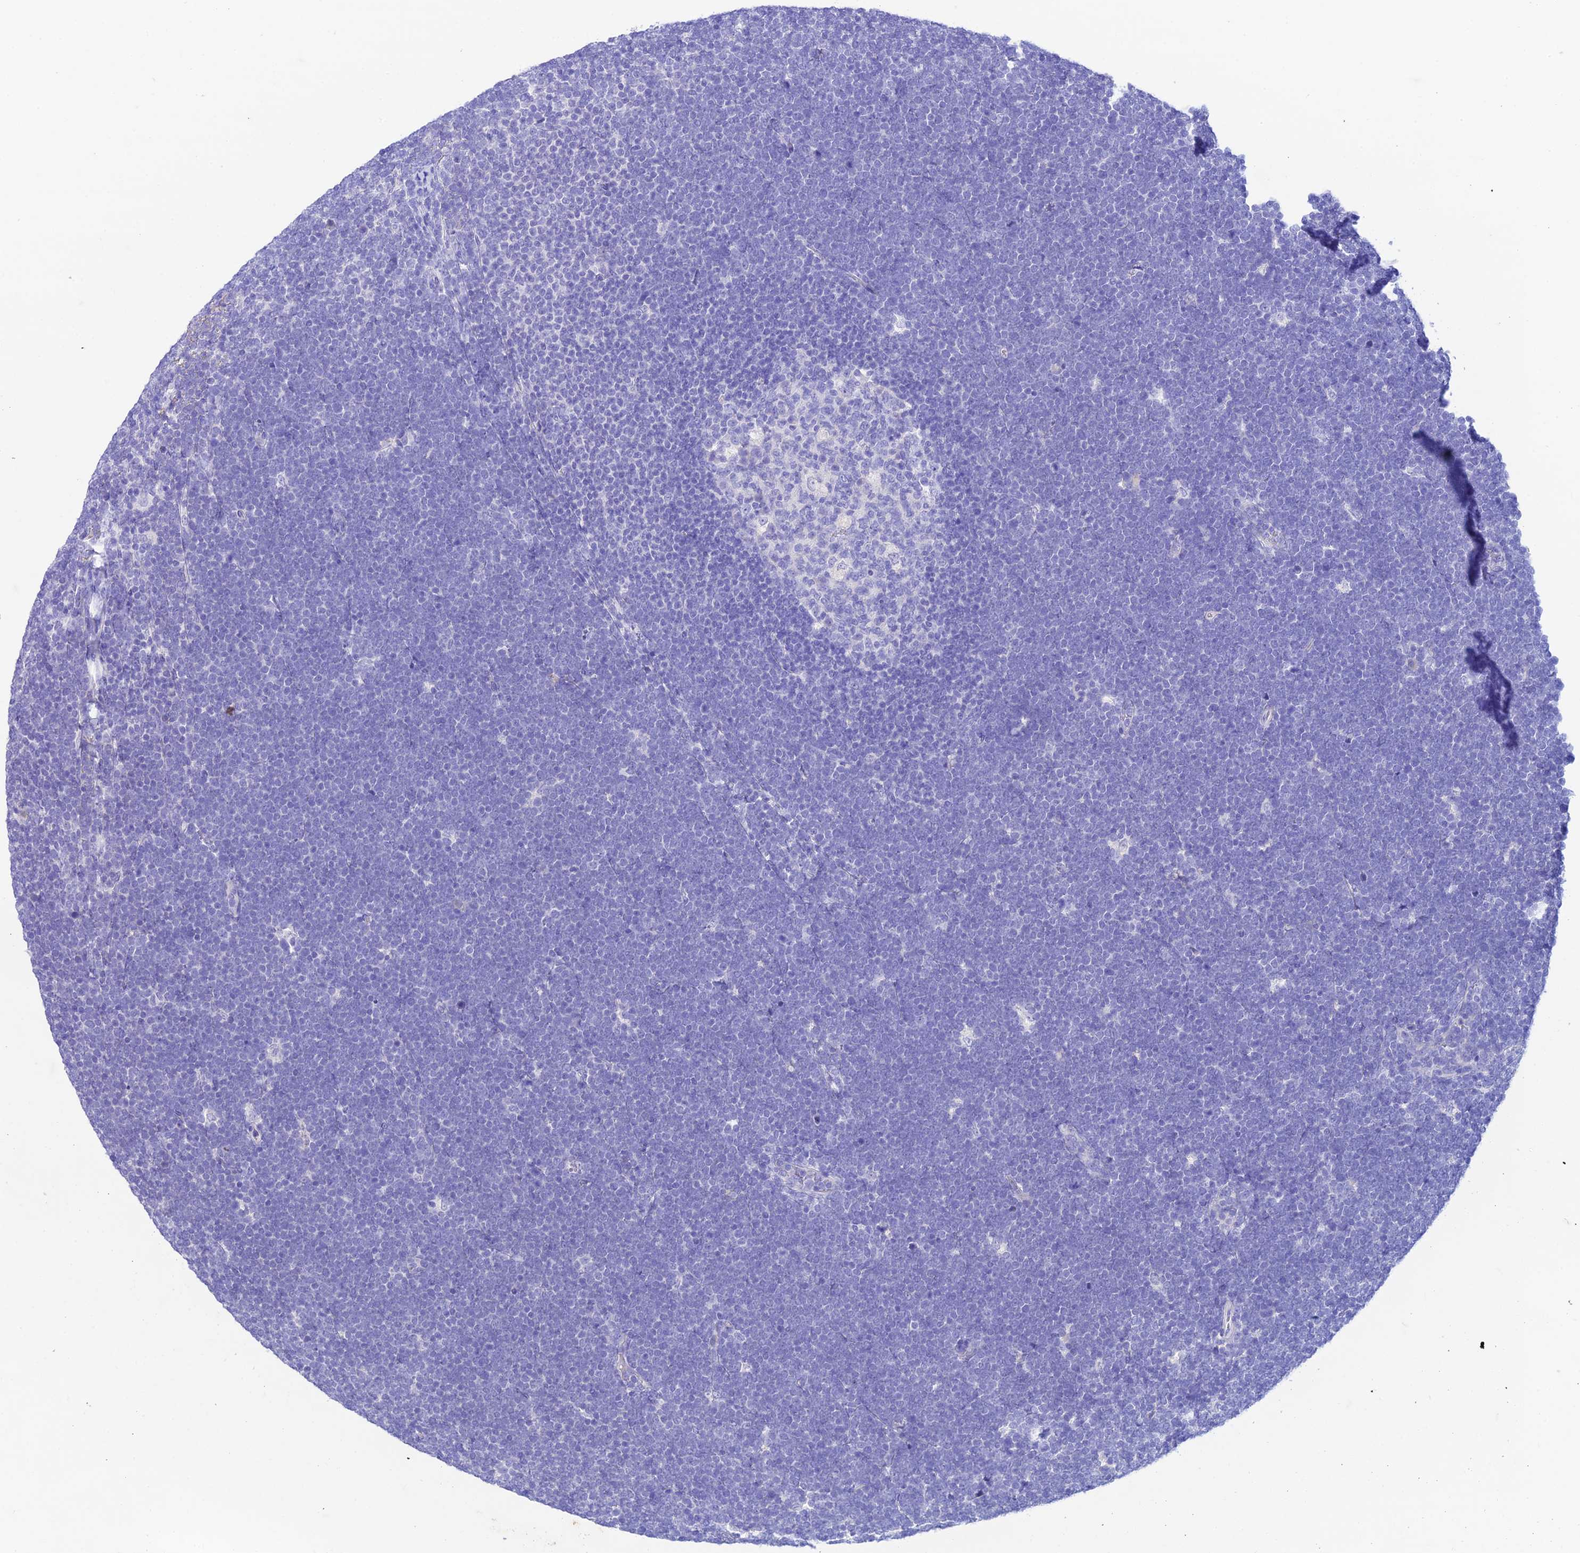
{"staining": {"intensity": "negative", "quantity": "none", "location": "none"}, "tissue": "lymphoma", "cell_type": "Tumor cells", "image_type": "cancer", "snomed": [{"axis": "morphology", "description": "Malignant lymphoma, non-Hodgkin's type, High grade"}, {"axis": "topography", "description": "Lymph node"}], "caption": "This is a micrograph of immunohistochemistry staining of malignant lymphoma, non-Hodgkin's type (high-grade), which shows no staining in tumor cells.", "gene": "NLRP6", "patient": {"sex": "male", "age": 13}}